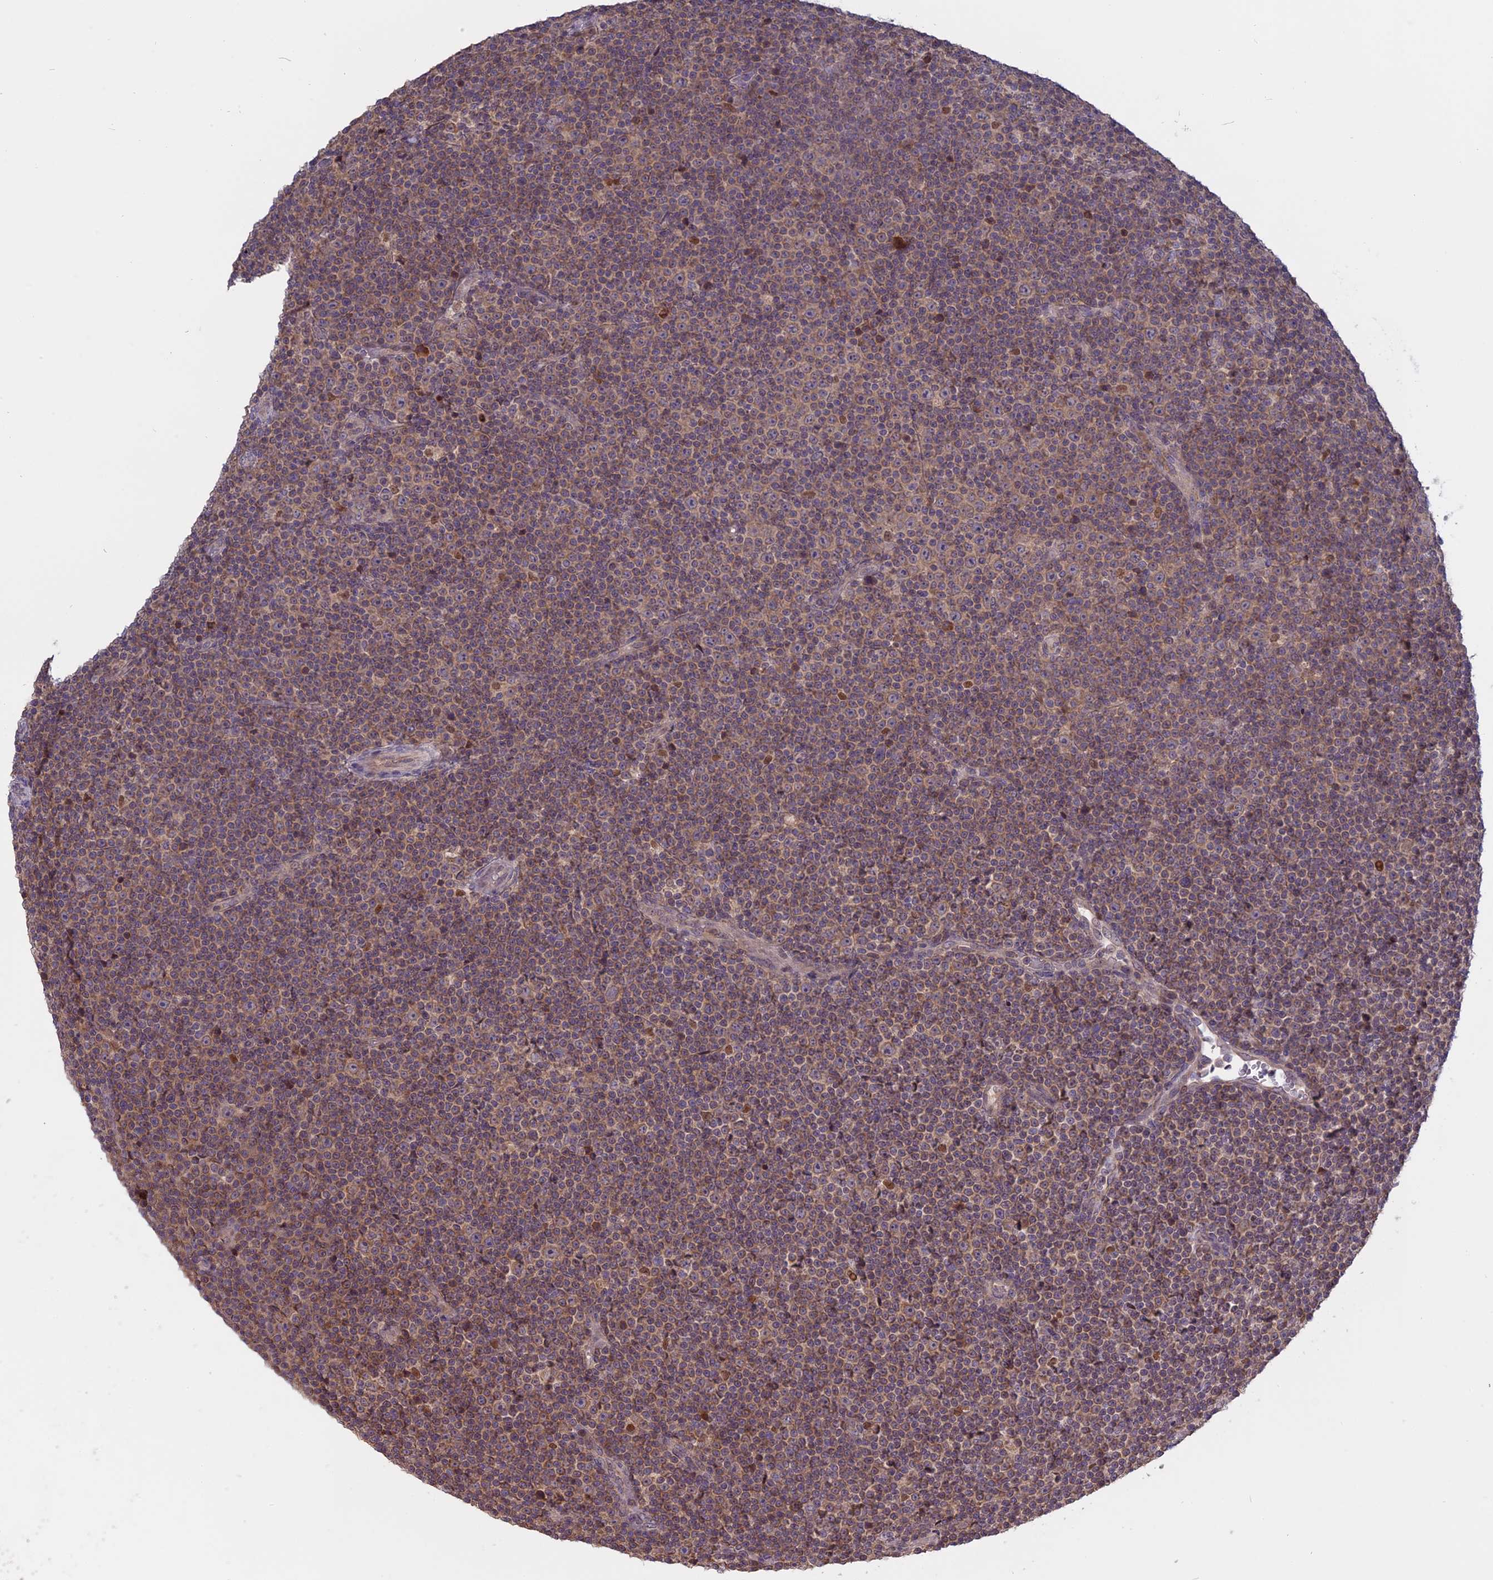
{"staining": {"intensity": "moderate", "quantity": ">75%", "location": "cytoplasmic/membranous"}, "tissue": "lymphoma", "cell_type": "Tumor cells", "image_type": "cancer", "snomed": [{"axis": "morphology", "description": "Malignant lymphoma, non-Hodgkin's type, Low grade"}, {"axis": "topography", "description": "Lymph node"}], "caption": "Immunohistochemistry (IHC) (DAB (3,3'-diaminobenzidine)) staining of human low-grade malignant lymphoma, non-Hodgkin's type displays moderate cytoplasmic/membranous protein positivity in about >75% of tumor cells.", "gene": "TMEM208", "patient": {"sex": "female", "age": 67}}